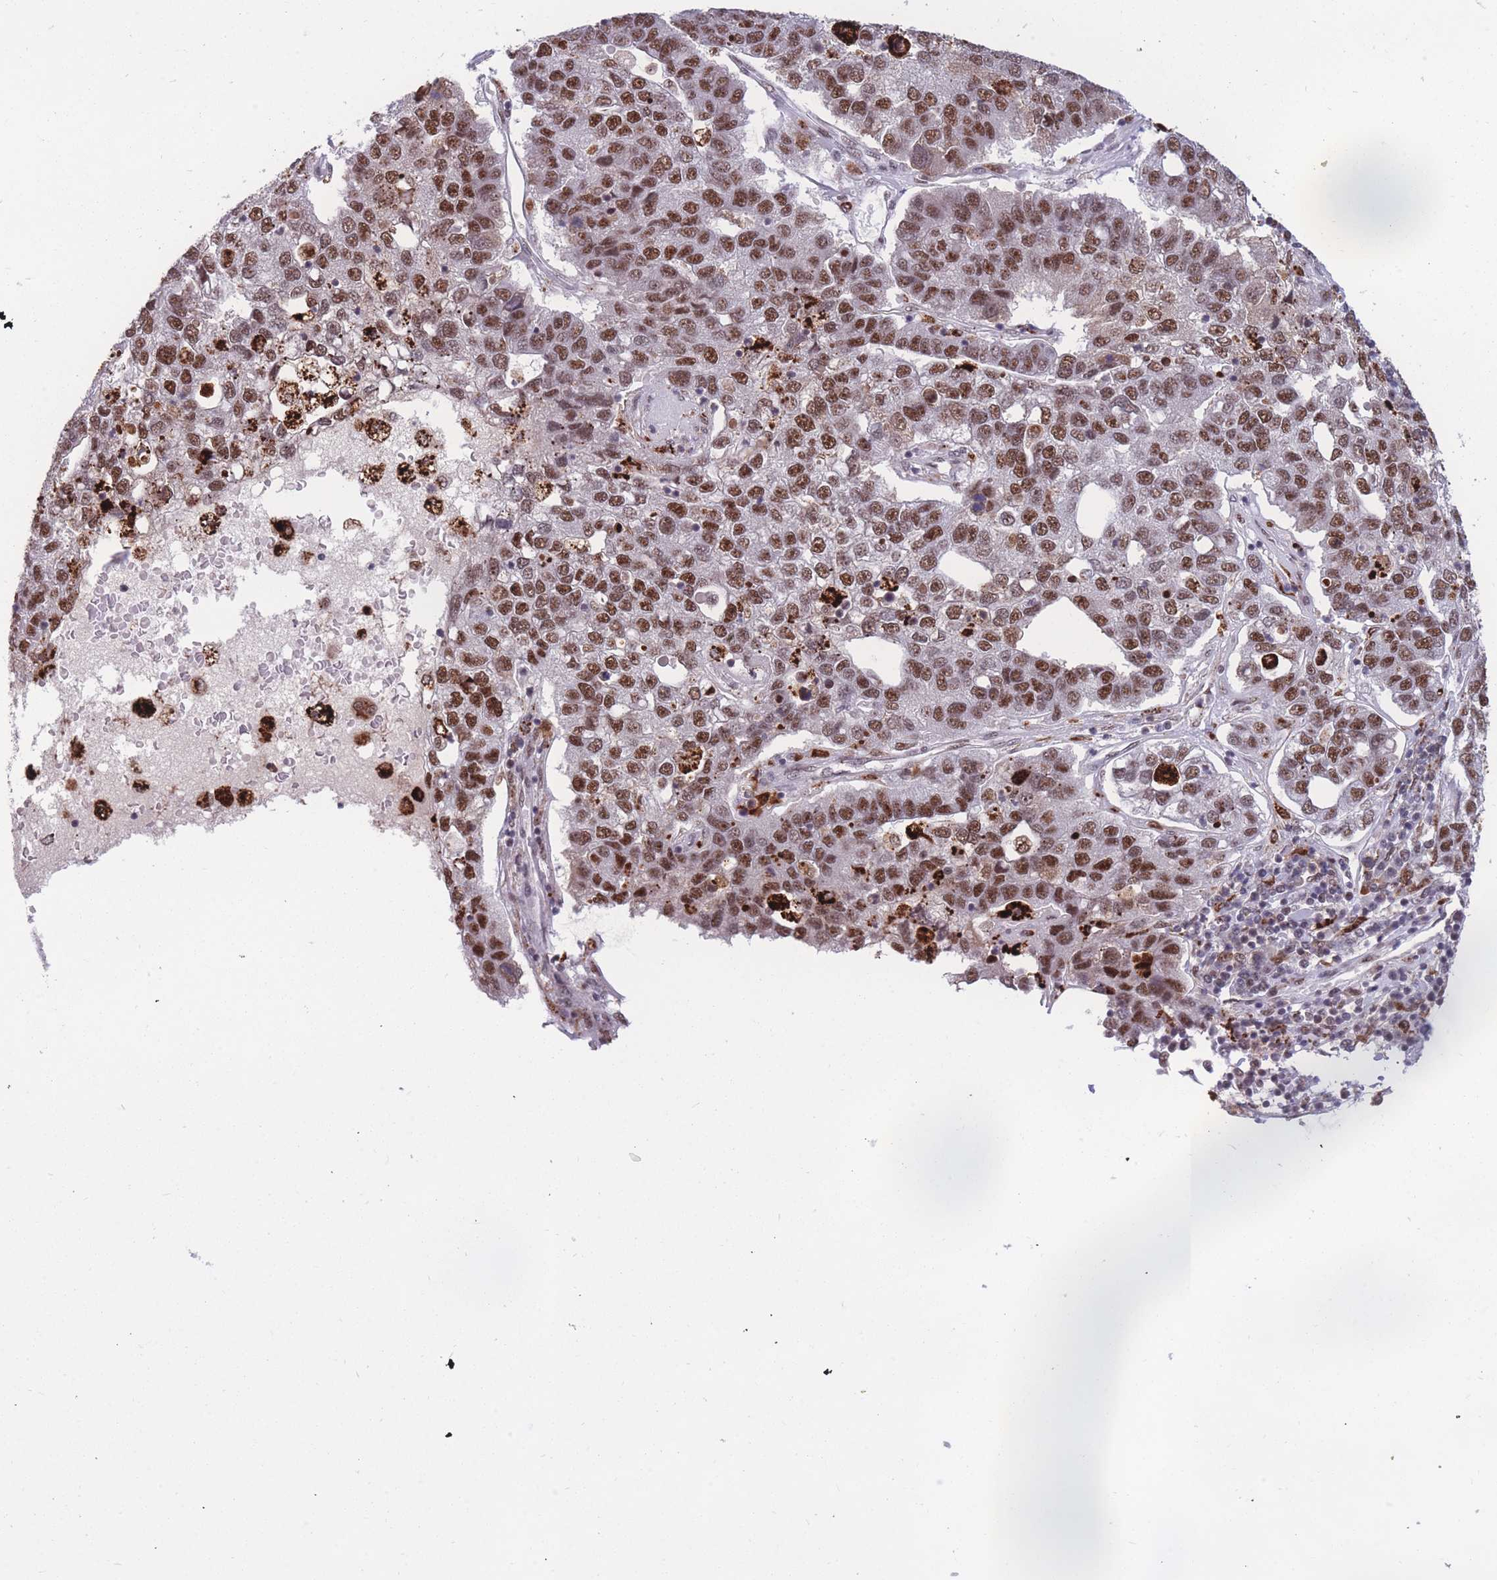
{"staining": {"intensity": "moderate", "quantity": ">75%", "location": "nuclear"}, "tissue": "pancreatic cancer", "cell_type": "Tumor cells", "image_type": "cancer", "snomed": [{"axis": "morphology", "description": "Adenocarcinoma, NOS"}, {"axis": "topography", "description": "Pancreas"}], "caption": "Immunohistochemical staining of pancreatic adenocarcinoma shows medium levels of moderate nuclear positivity in about >75% of tumor cells. The protein is stained brown, and the nuclei are stained in blue (DAB (3,3'-diaminobenzidine) IHC with brightfield microscopy, high magnification).", "gene": "PRPF19", "patient": {"sex": "female", "age": 61}}